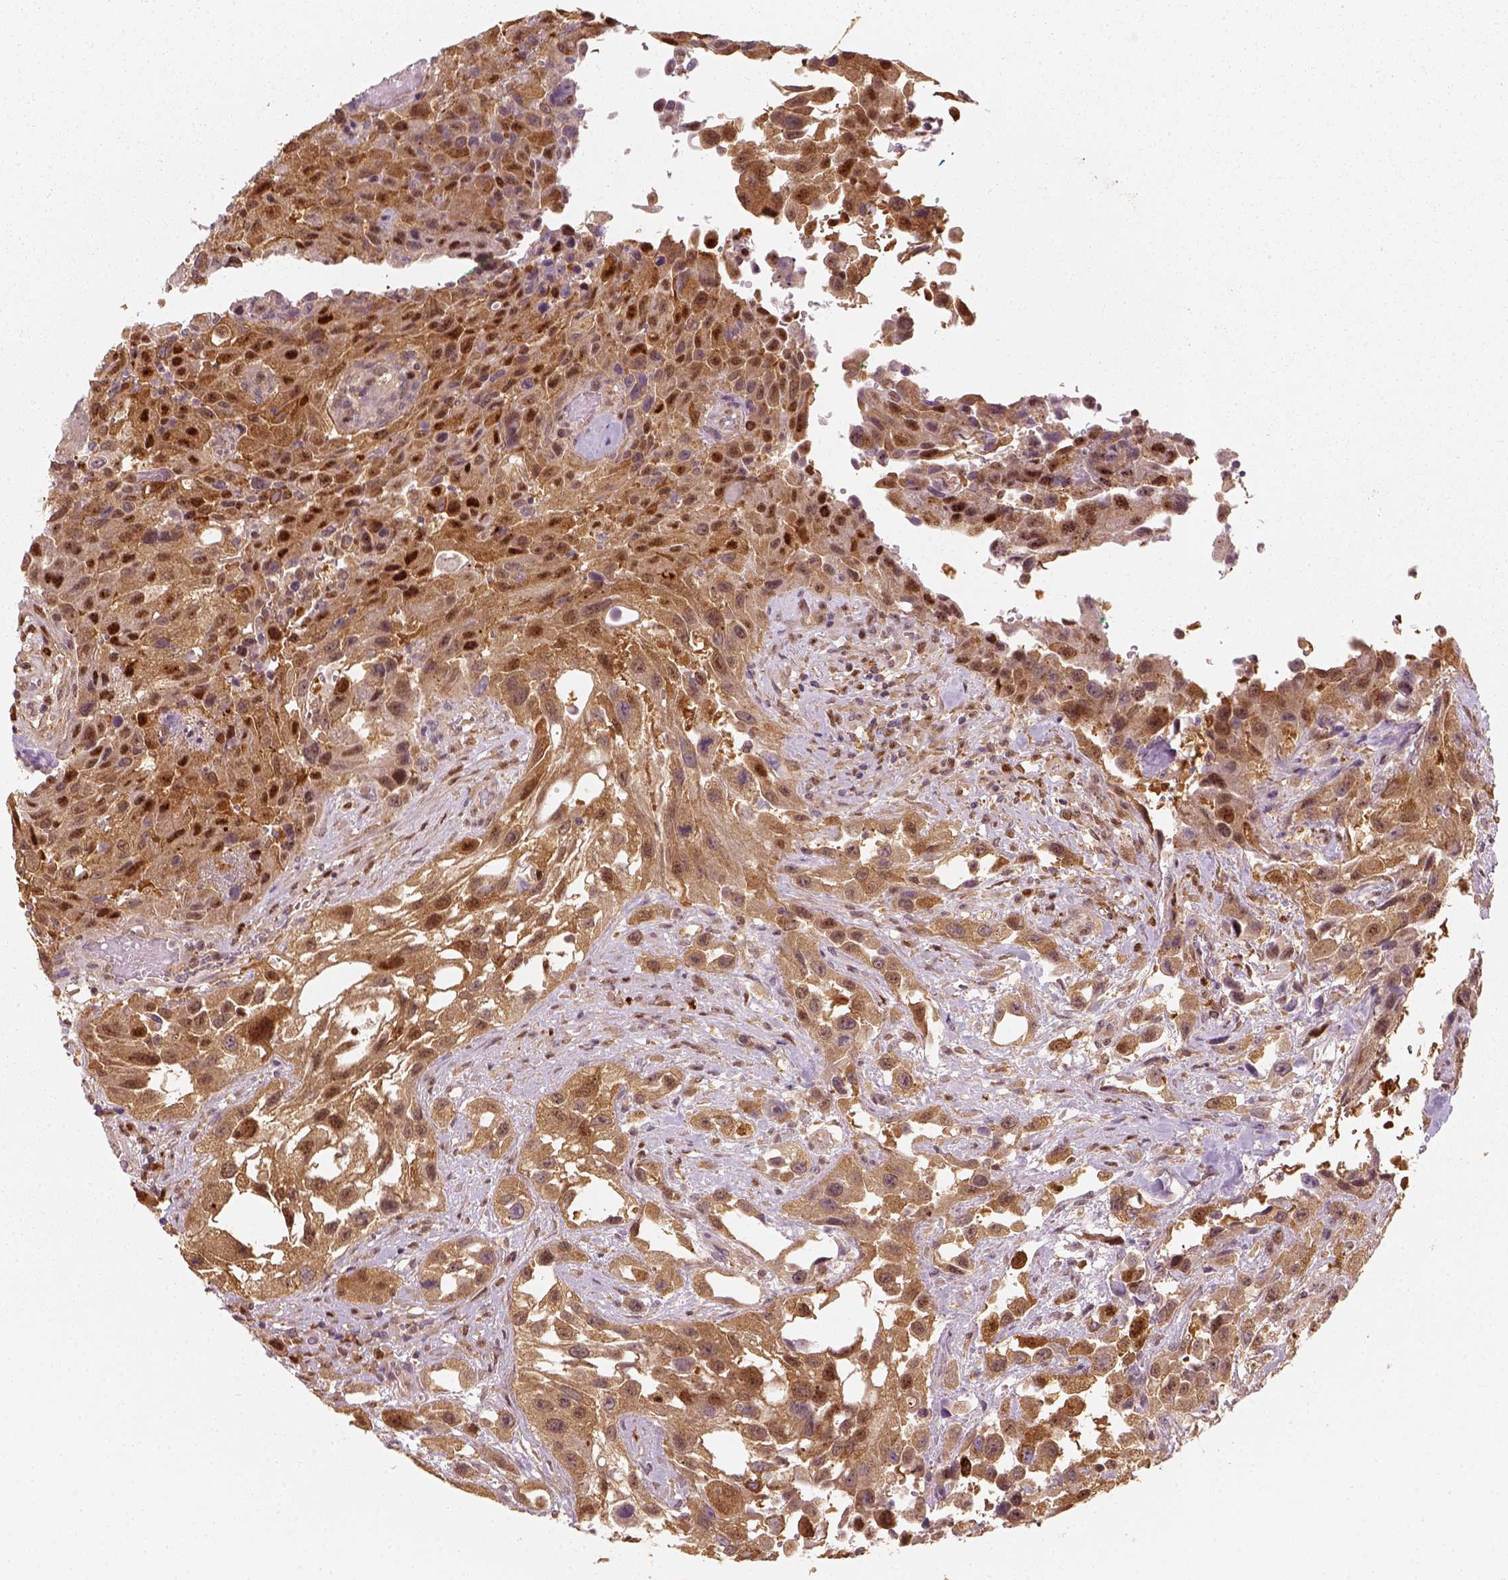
{"staining": {"intensity": "strong", "quantity": ">75%", "location": "cytoplasmic/membranous"}, "tissue": "urothelial cancer", "cell_type": "Tumor cells", "image_type": "cancer", "snomed": [{"axis": "morphology", "description": "Urothelial carcinoma, High grade"}, {"axis": "topography", "description": "Urinary bladder"}], "caption": "Strong cytoplasmic/membranous protein positivity is appreciated in about >75% of tumor cells in urothelial carcinoma (high-grade).", "gene": "SQSTM1", "patient": {"sex": "male", "age": 79}}